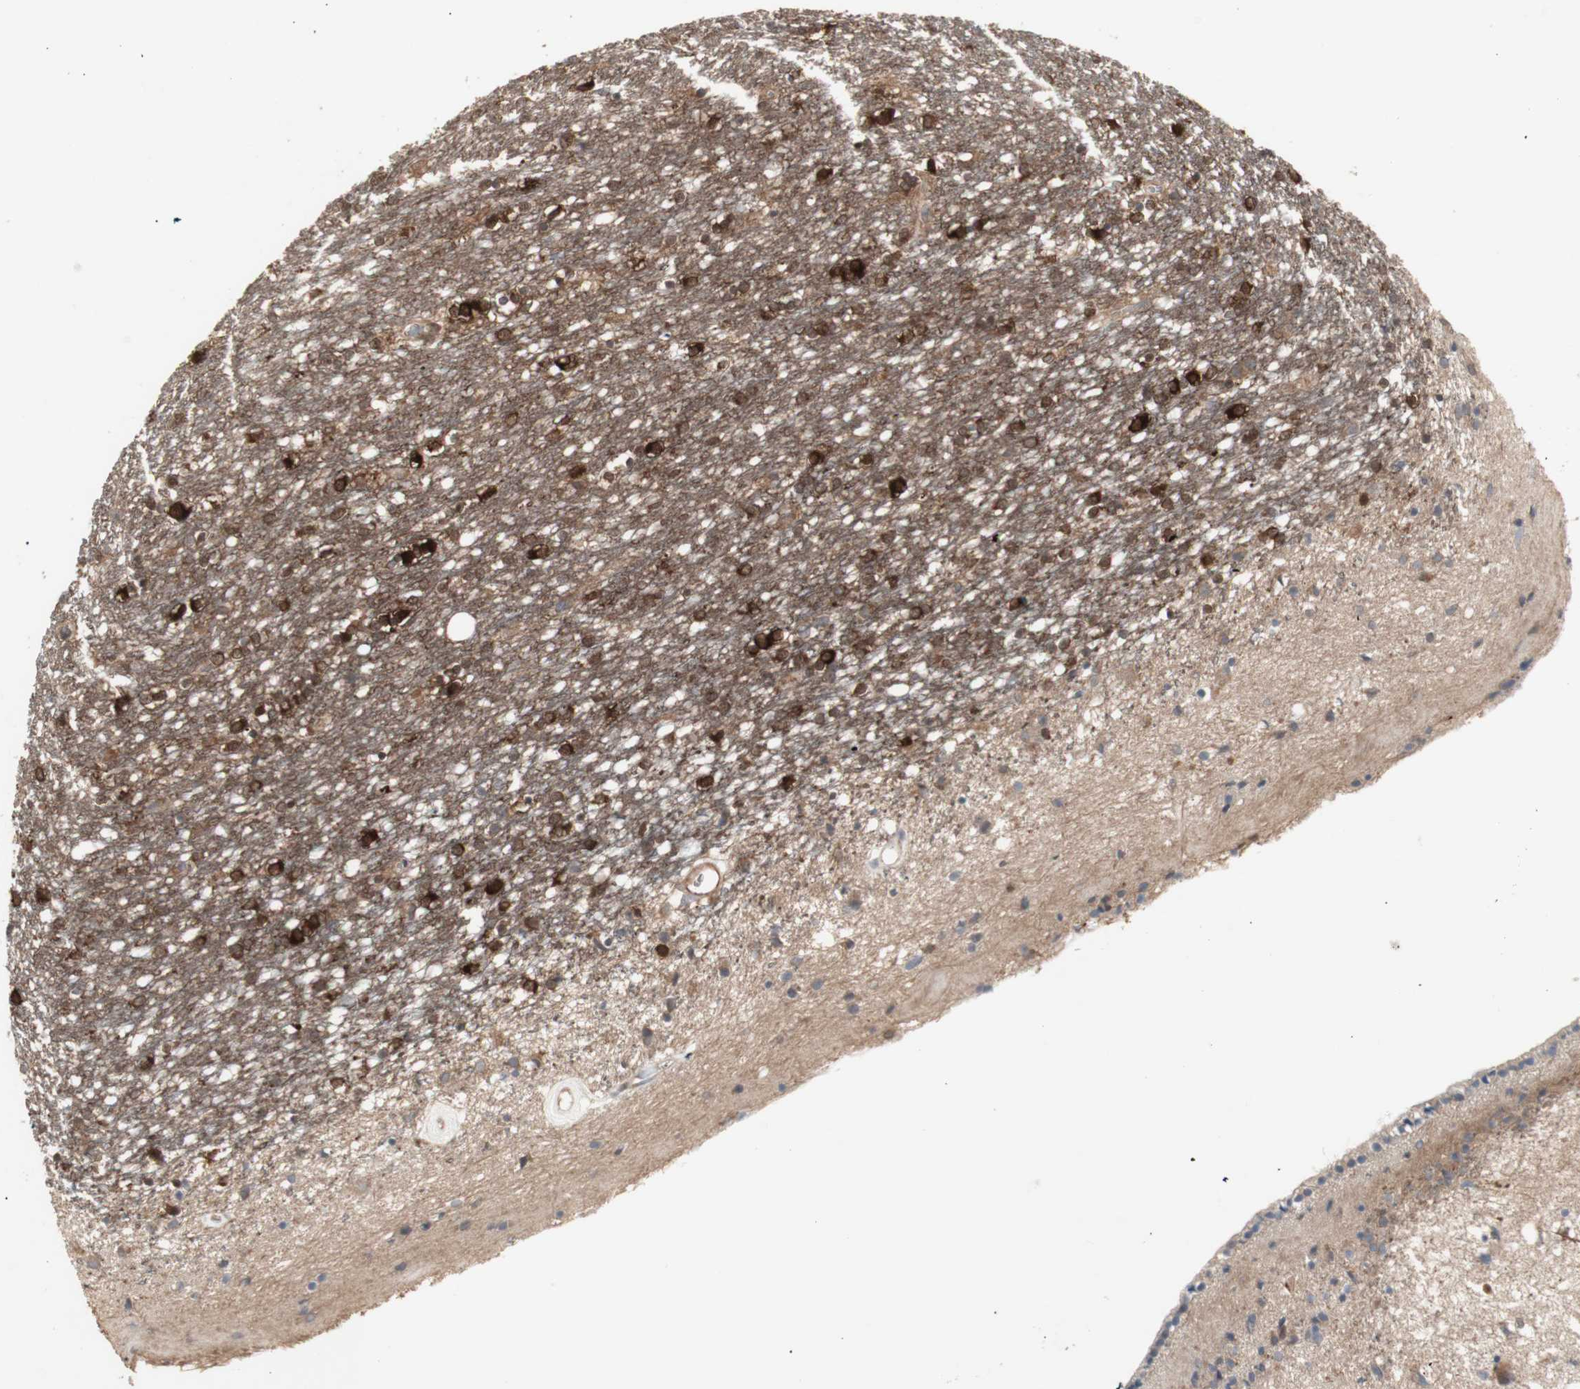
{"staining": {"intensity": "strong", "quantity": ">75%", "location": "cytoplasmic/membranous"}, "tissue": "caudate", "cell_type": "Glial cells", "image_type": "normal", "snomed": [{"axis": "morphology", "description": "Normal tissue, NOS"}, {"axis": "topography", "description": "Lateral ventricle wall"}], "caption": "This is an image of immunohistochemistry staining of normal caudate, which shows strong positivity in the cytoplasmic/membranous of glial cells.", "gene": "CHURC1", "patient": {"sex": "female", "age": 54}}